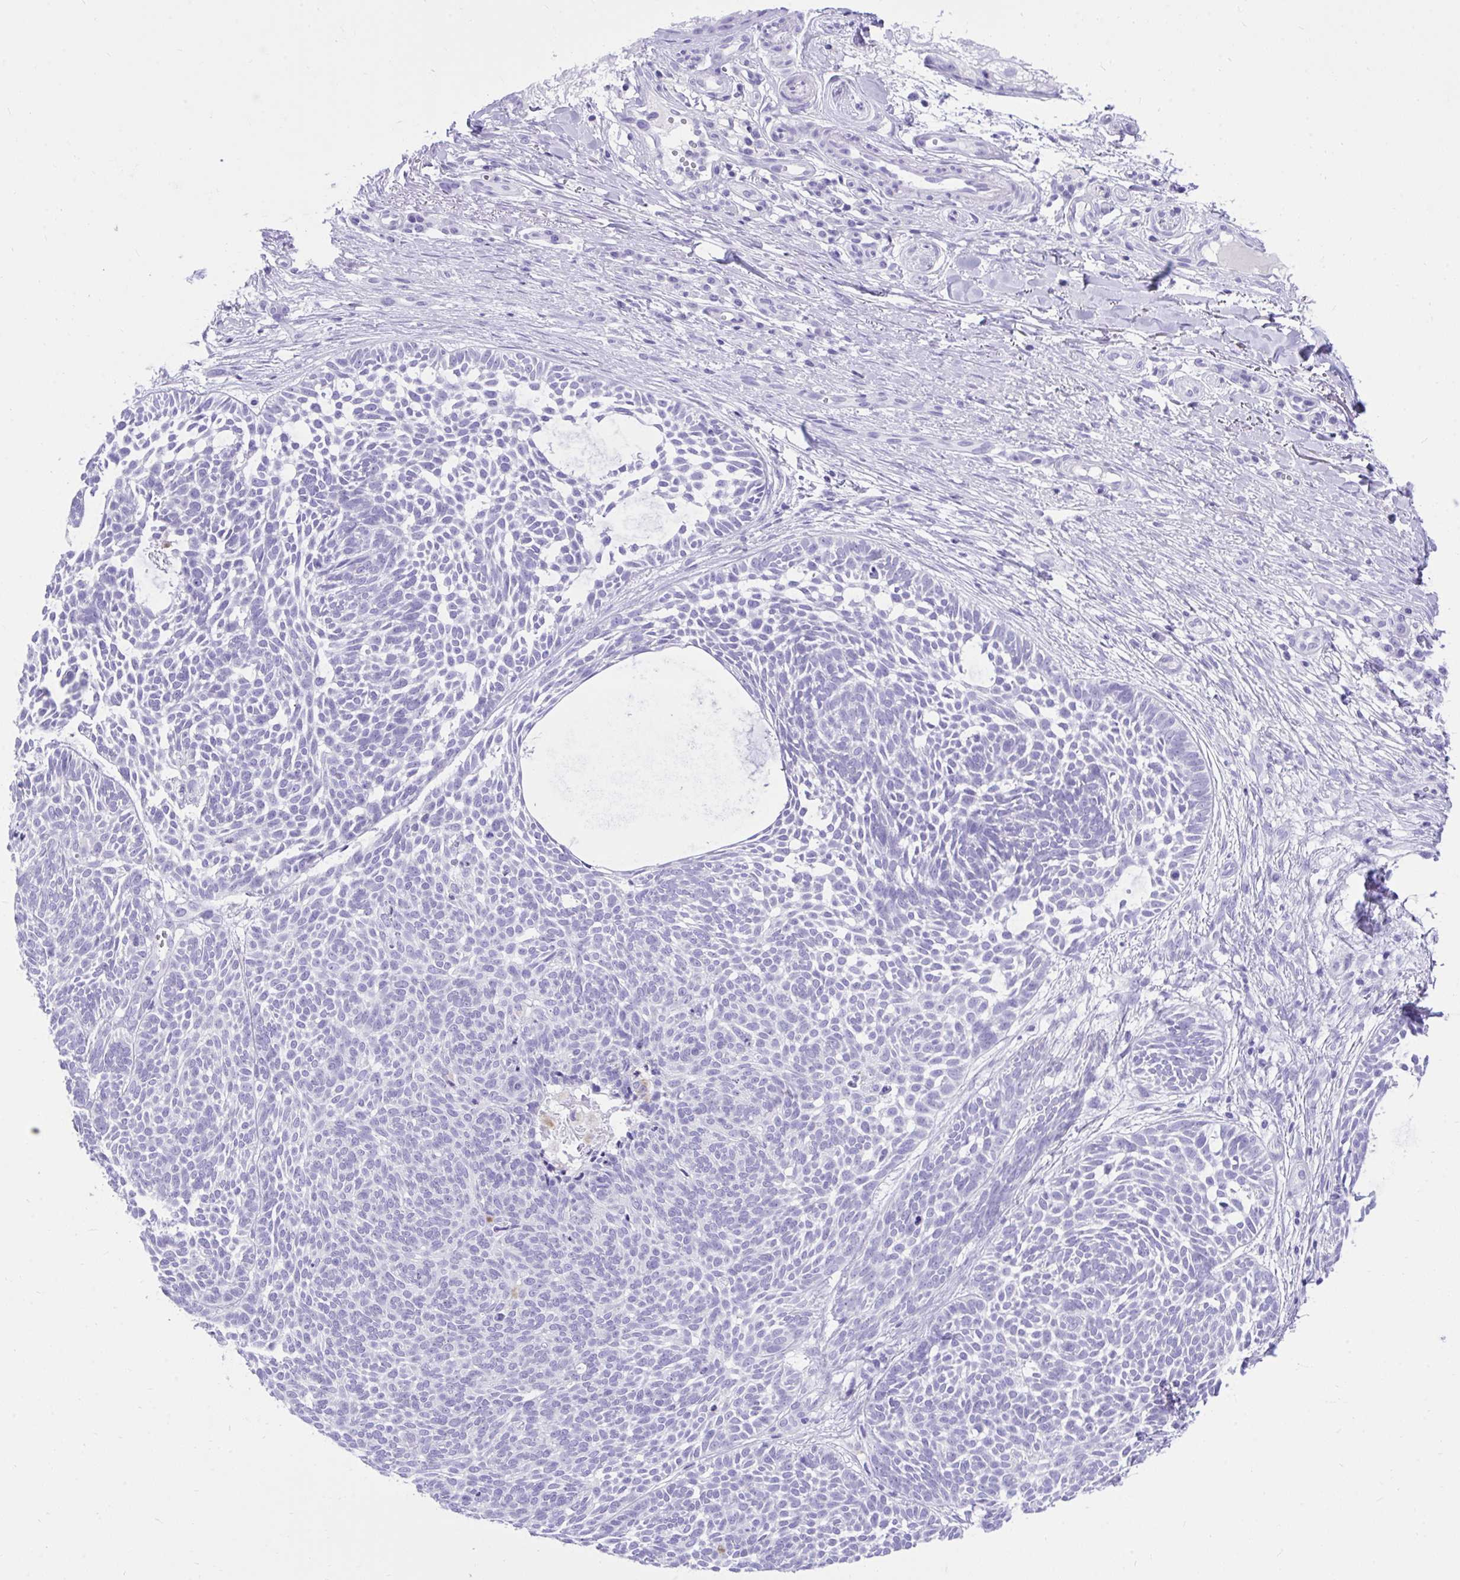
{"staining": {"intensity": "negative", "quantity": "none", "location": "none"}, "tissue": "skin cancer", "cell_type": "Tumor cells", "image_type": "cancer", "snomed": [{"axis": "morphology", "description": "Basal cell carcinoma"}, {"axis": "topography", "description": "Skin"}, {"axis": "topography", "description": "Skin of trunk"}], "caption": "DAB immunohistochemical staining of human skin cancer (basal cell carcinoma) exhibits no significant positivity in tumor cells. (DAB immunohistochemistry (IHC) with hematoxylin counter stain).", "gene": "KCNN4", "patient": {"sex": "male", "age": 74}}